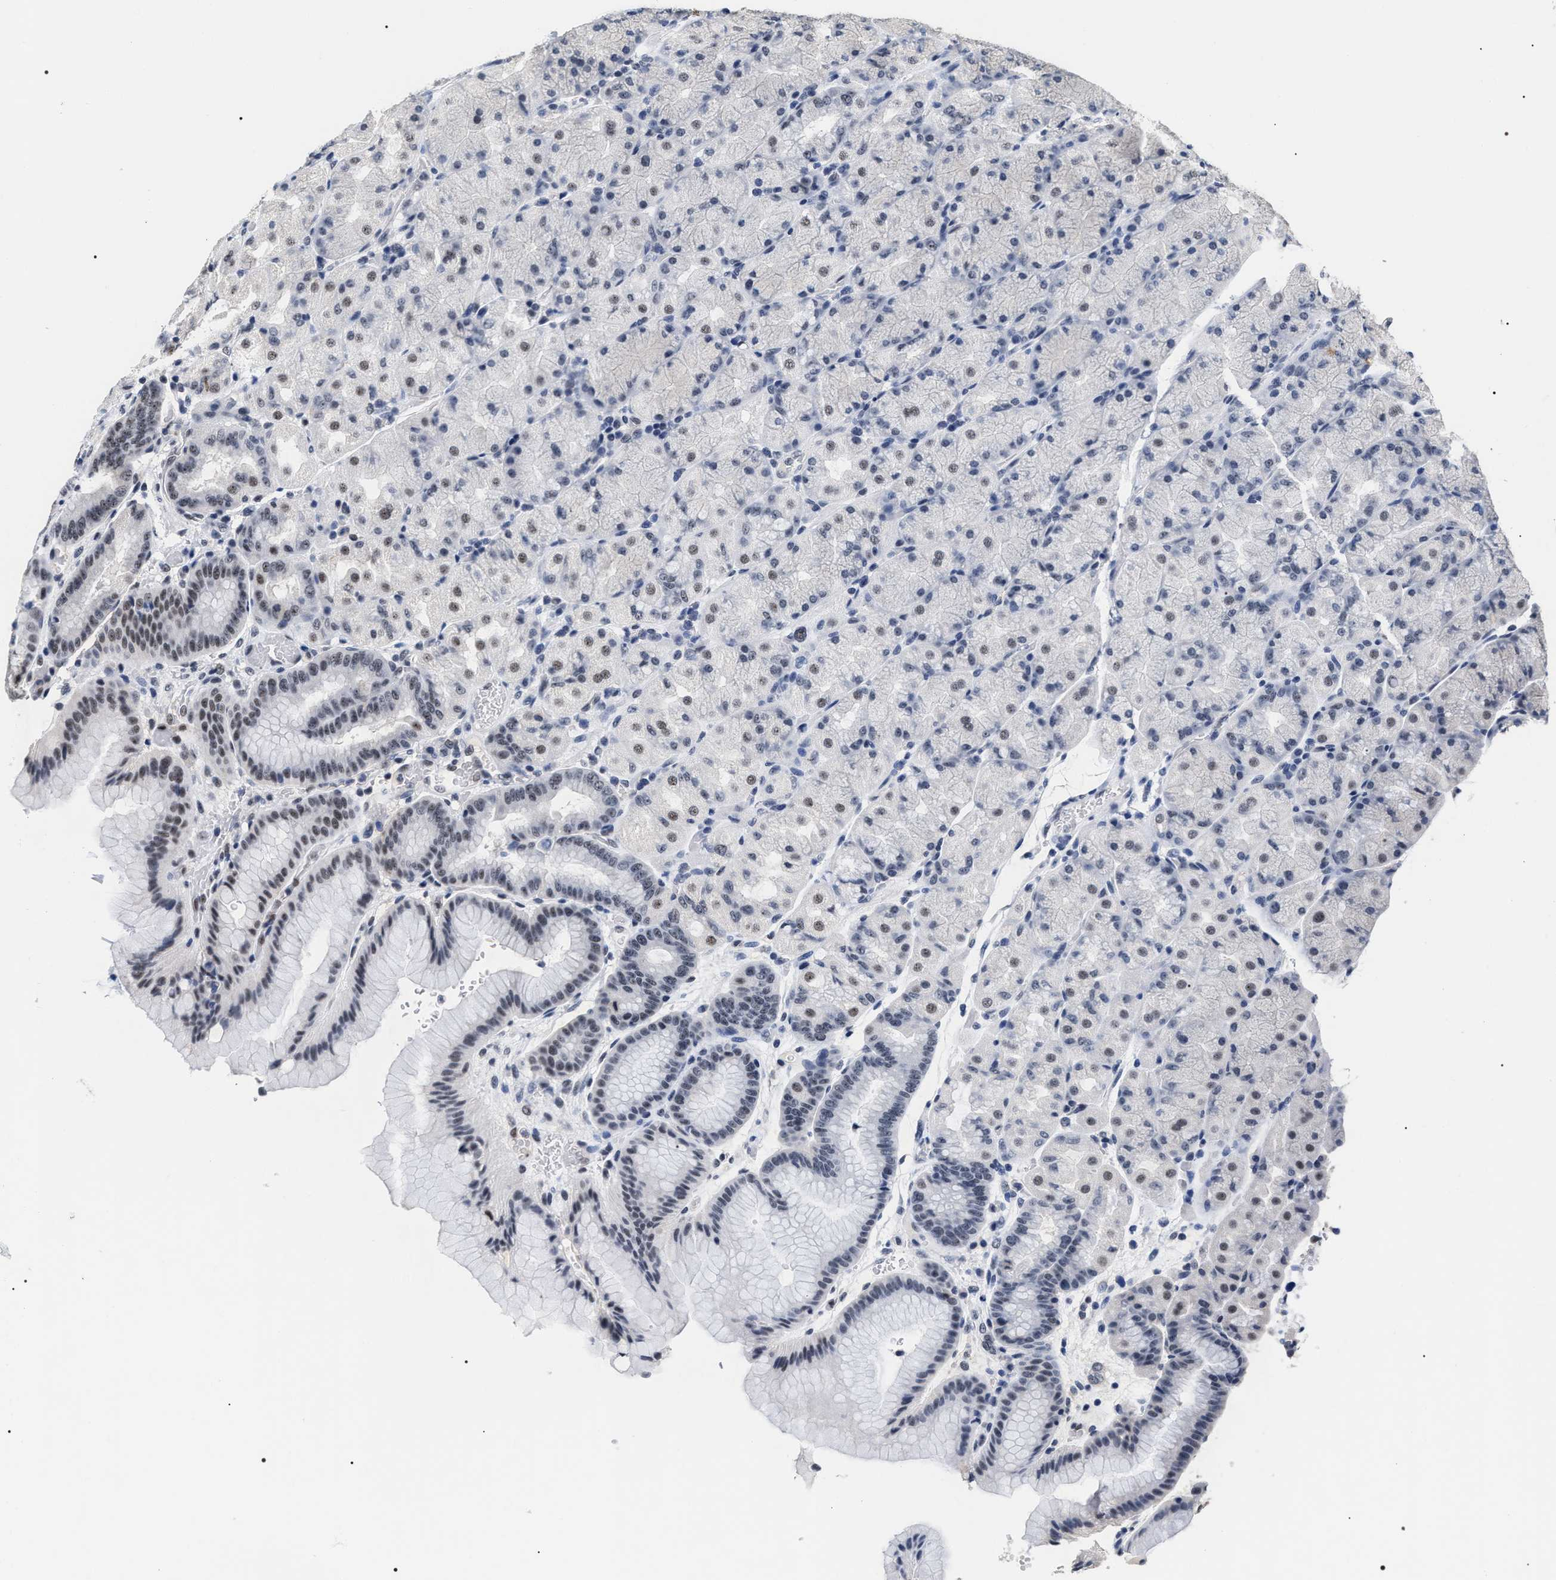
{"staining": {"intensity": "moderate", "quantity": "<25%", "location": "nuclear"}, "tissue": "stomach", "cell_type": "Glandular cells", "image_type": "normal", "snomed": [{"axis": "morphology", "description": "Normal tissue, NOS"}, {"axis": "morphology", "description": "Carcinoid, malignant, NOS"}, {"axis": "topography", "description": "Stomach, upper"}], "caption": "Stomach stained with a brown dye exhibits moderate nuclear positive positivity in about <25% of glandular cells.", "gene": "RRP1B", "patient": {"sex": "male", "age": 39}}